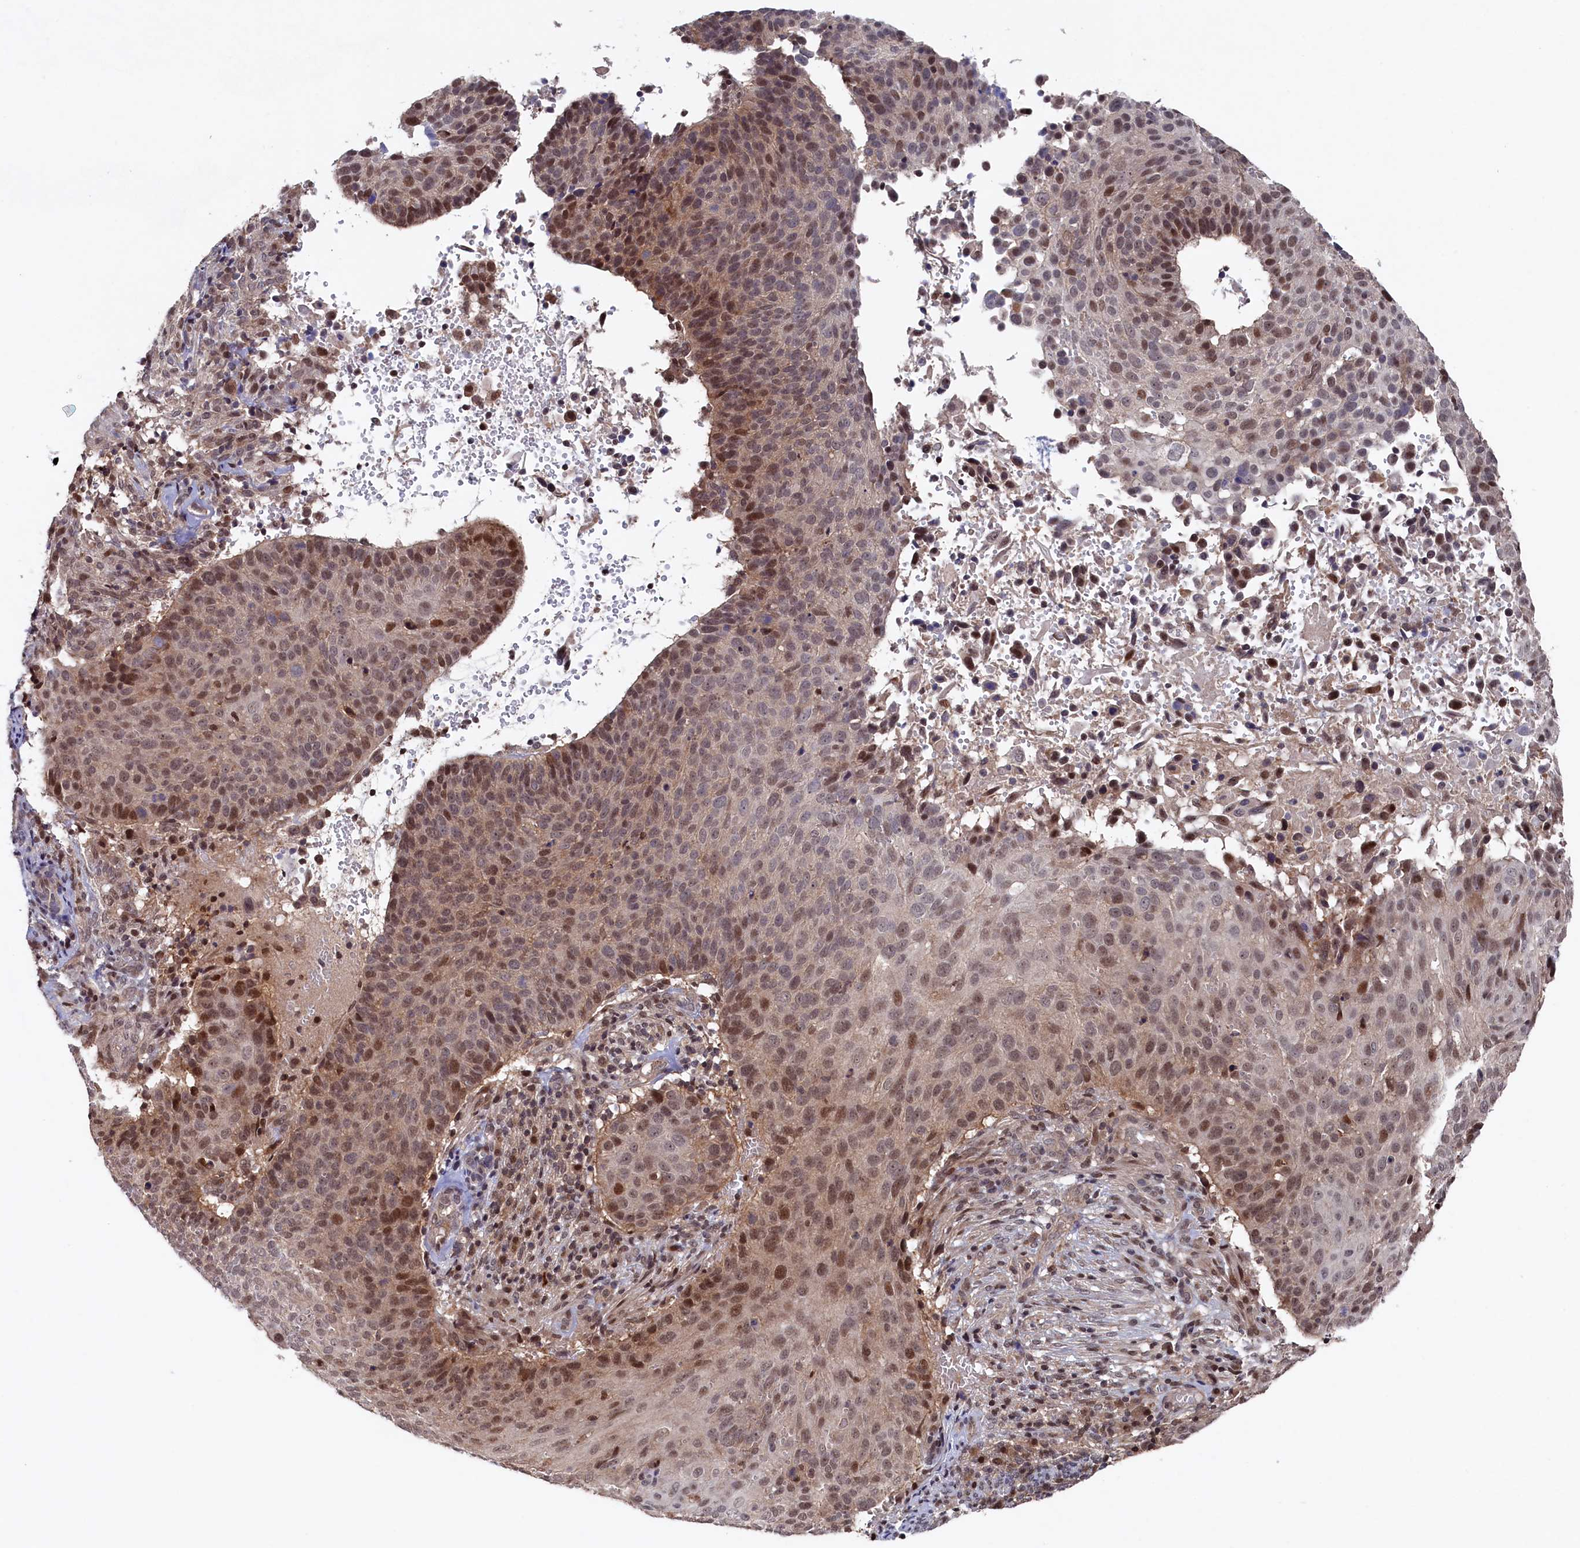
{"staining": {"intensity": "moderate", "quantity": ">75%", "location": "nuclear"}, "tissue": "cervical cancer", "cell_type": "Tumor cells", "image_type": "cancer", "snomed": [{"axis": "morphology", "description": "Squamous cell carcinoma, NOS"}, {"axis": "topography", "description": "Cervix"}], "caption": "Cervical cancer (squamous cell carcinoma) stained for a protein displays moderate nuclear positivity in tumor cells.", "gene": "TMC5", "patient": {"sex": "female", "age": 74}}